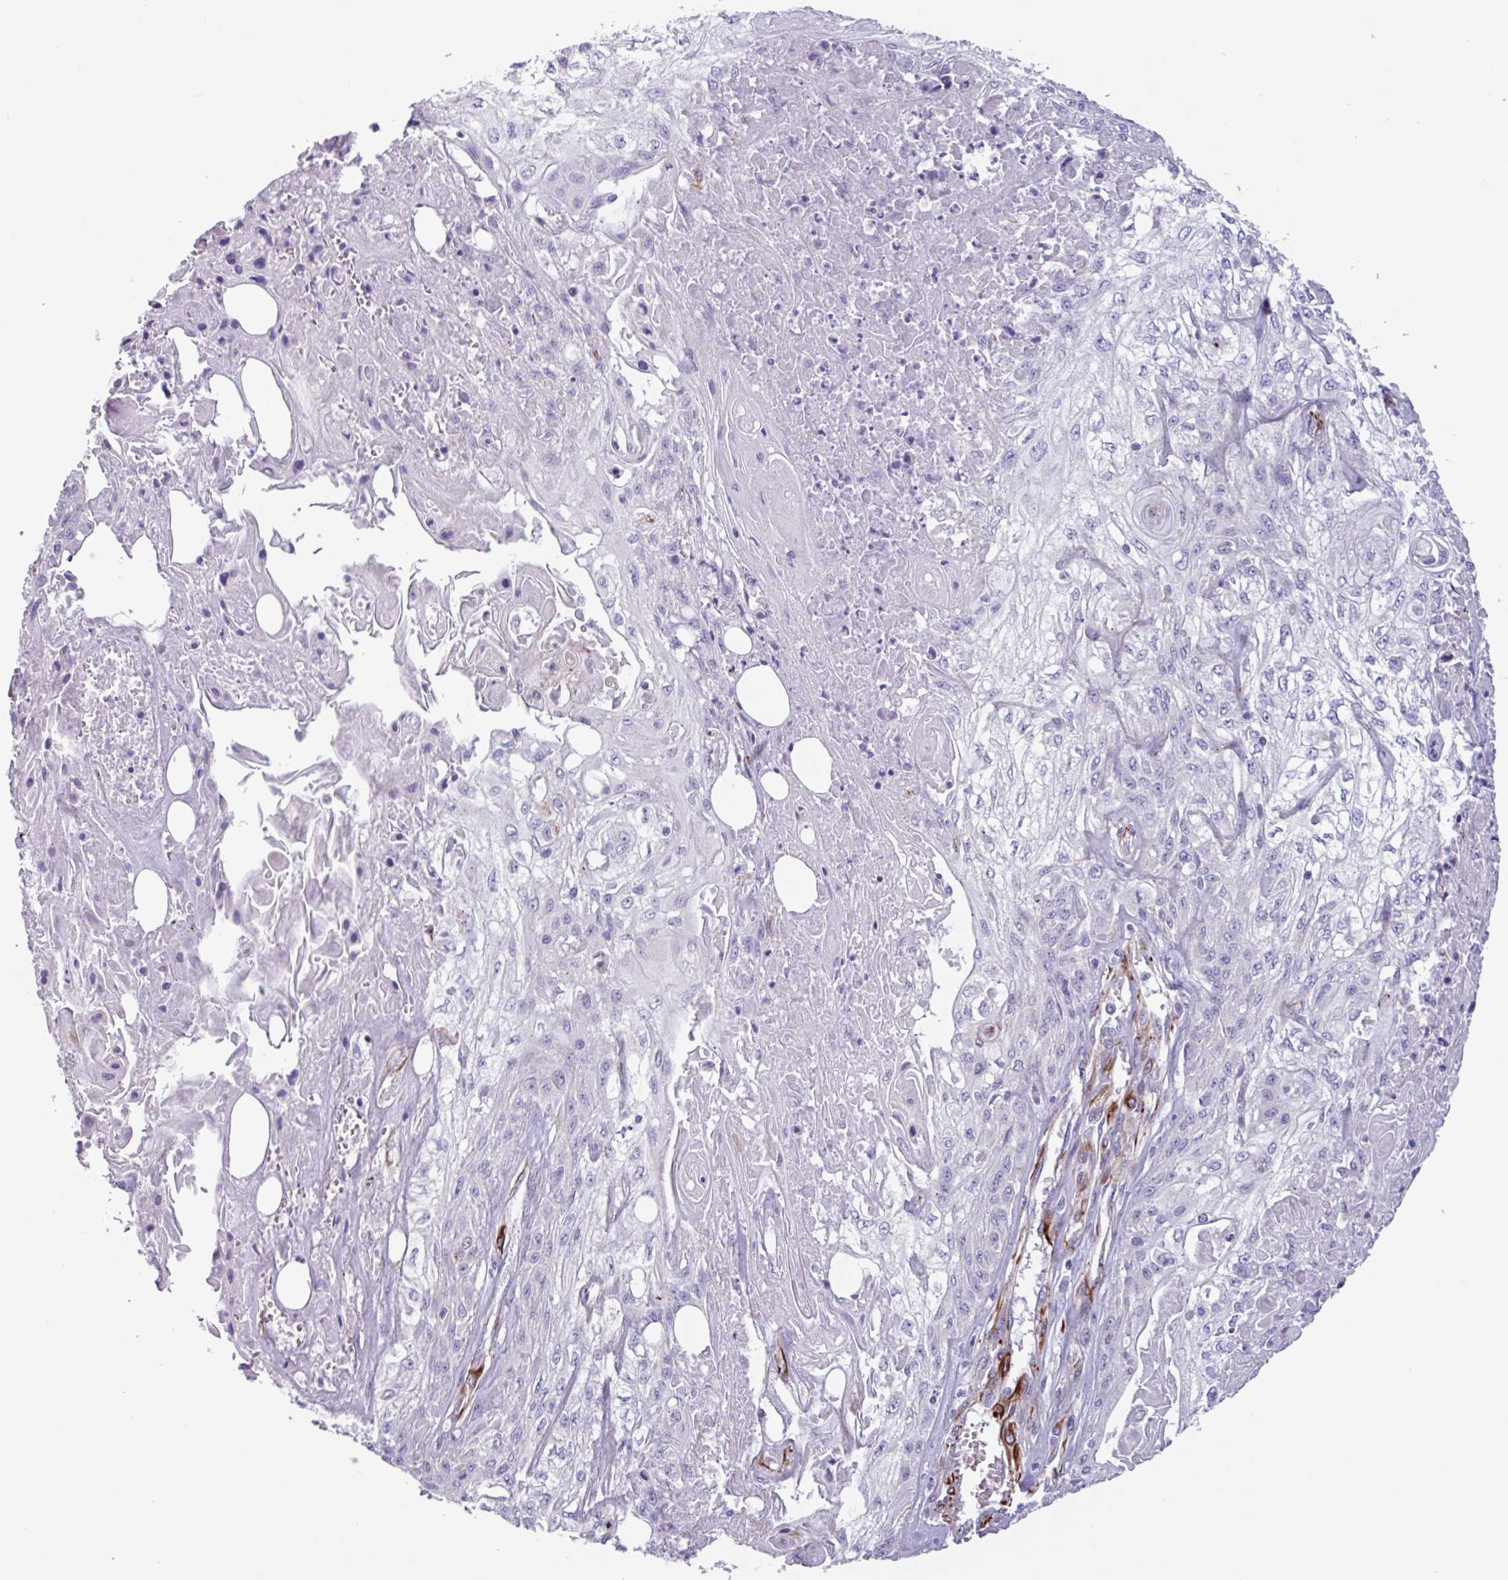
{"staining": {"intensity": "negative", "quantity": "none", "location": "none"}, "tissue": "skin cancer", "cell_type": "Tumor cells", "image_type": "cancer", "snomed": [{"axis": "morphology", "description": "Squamous cell carcinoma, NOS"}, {"axis": "morphology", "description": "Squamous cell carcinoma, metastatic, NOS"}, {"axis": "topography", "description": "Skin"}, {"axis": "topography", "description": "Lymph node"}], "caption": "Tumor cells show no significant expression in skin cancer.", "gene": "BTD", "patient": {"sex": "male", "age": 75}}